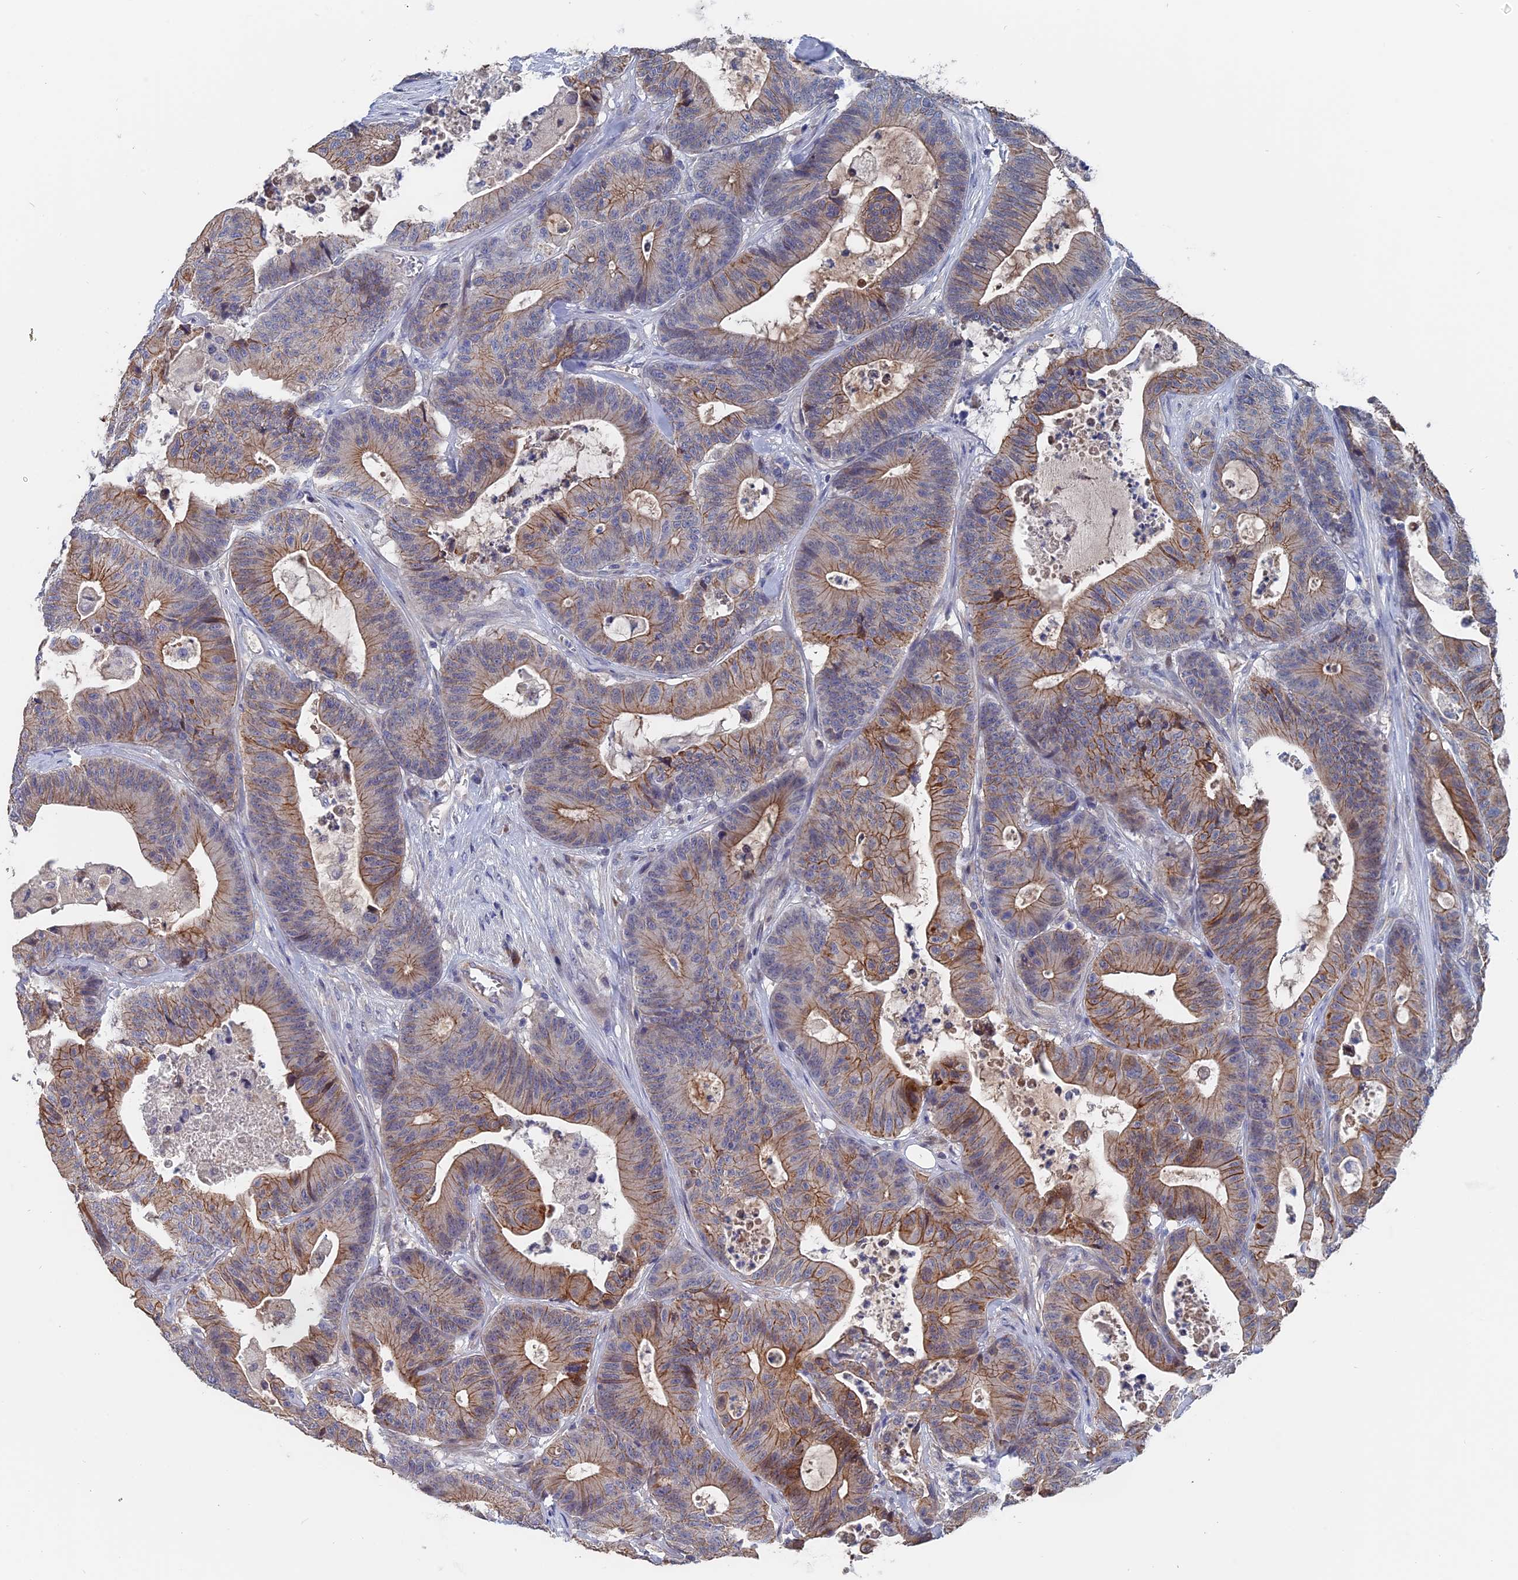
{"staining": {"intensity": "moderate", "quantity": "25%-75%", "location": "cytoplasmic/membranous"}, "tissue": "colorectal cancer", "cell_type": "Tumor cells", "image_type": "cancer", "snomed": [{"axis": "morphology", "description": "Adenocarcinoma, NOS"}, {"axis": "topography", "description": "Colon"}], "caption": "Immunohistochemical staining of colorectal cancer demonstrates moderate cytoplasmic/membranous protein expression in approximately 25%-75% of tumor cells.", "gene": "SLC33A1", "patient": {"sex": "female", "age": 84}}